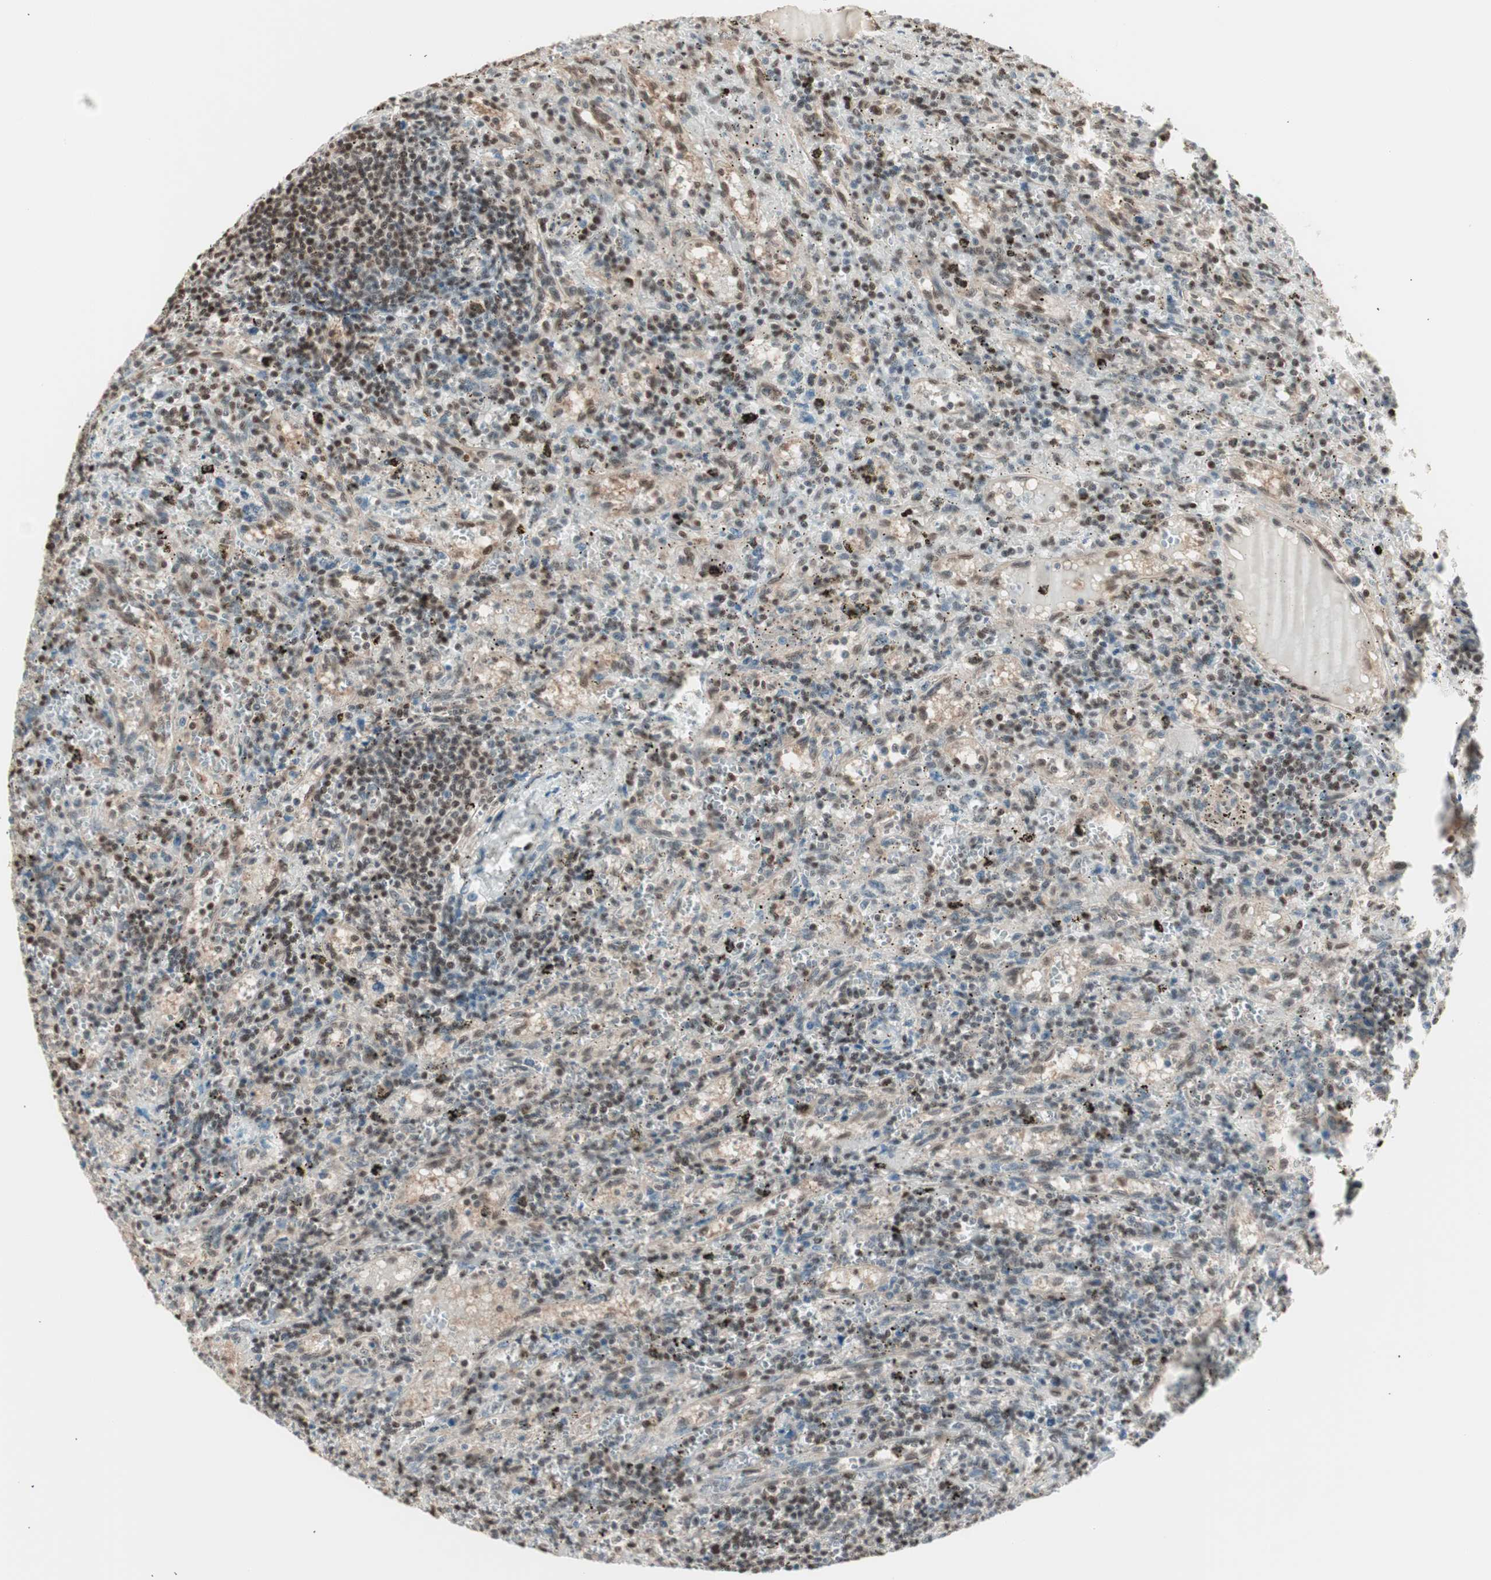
{"staining": {"intensity": "moderate", "quantity": ">75%", "location": "nuclear"}, "tissue": "lymphoma", "cell_type": "Tumor cells", "image_type": "cancer", "snomed": [{"axis": "morphology", "description": "Malignant lymphoma, non-Hodgkin's type, Low grade"}, {"axis": "topography", "description": "Spleen"}], "caption": "A medium amount of moderate nuclear staining is identified in about >75% of tumor cells in low-grade malignant lymphoma, non-Hodgkin's type tissue. (Stains: DAB (3,3'-diaminobenzidine) in brown, nuclei in blue, Microscopy: brightfield microscopy at high magnification).", "gene": "LONP2", "patient": {"sex": "male", "age": 76}}